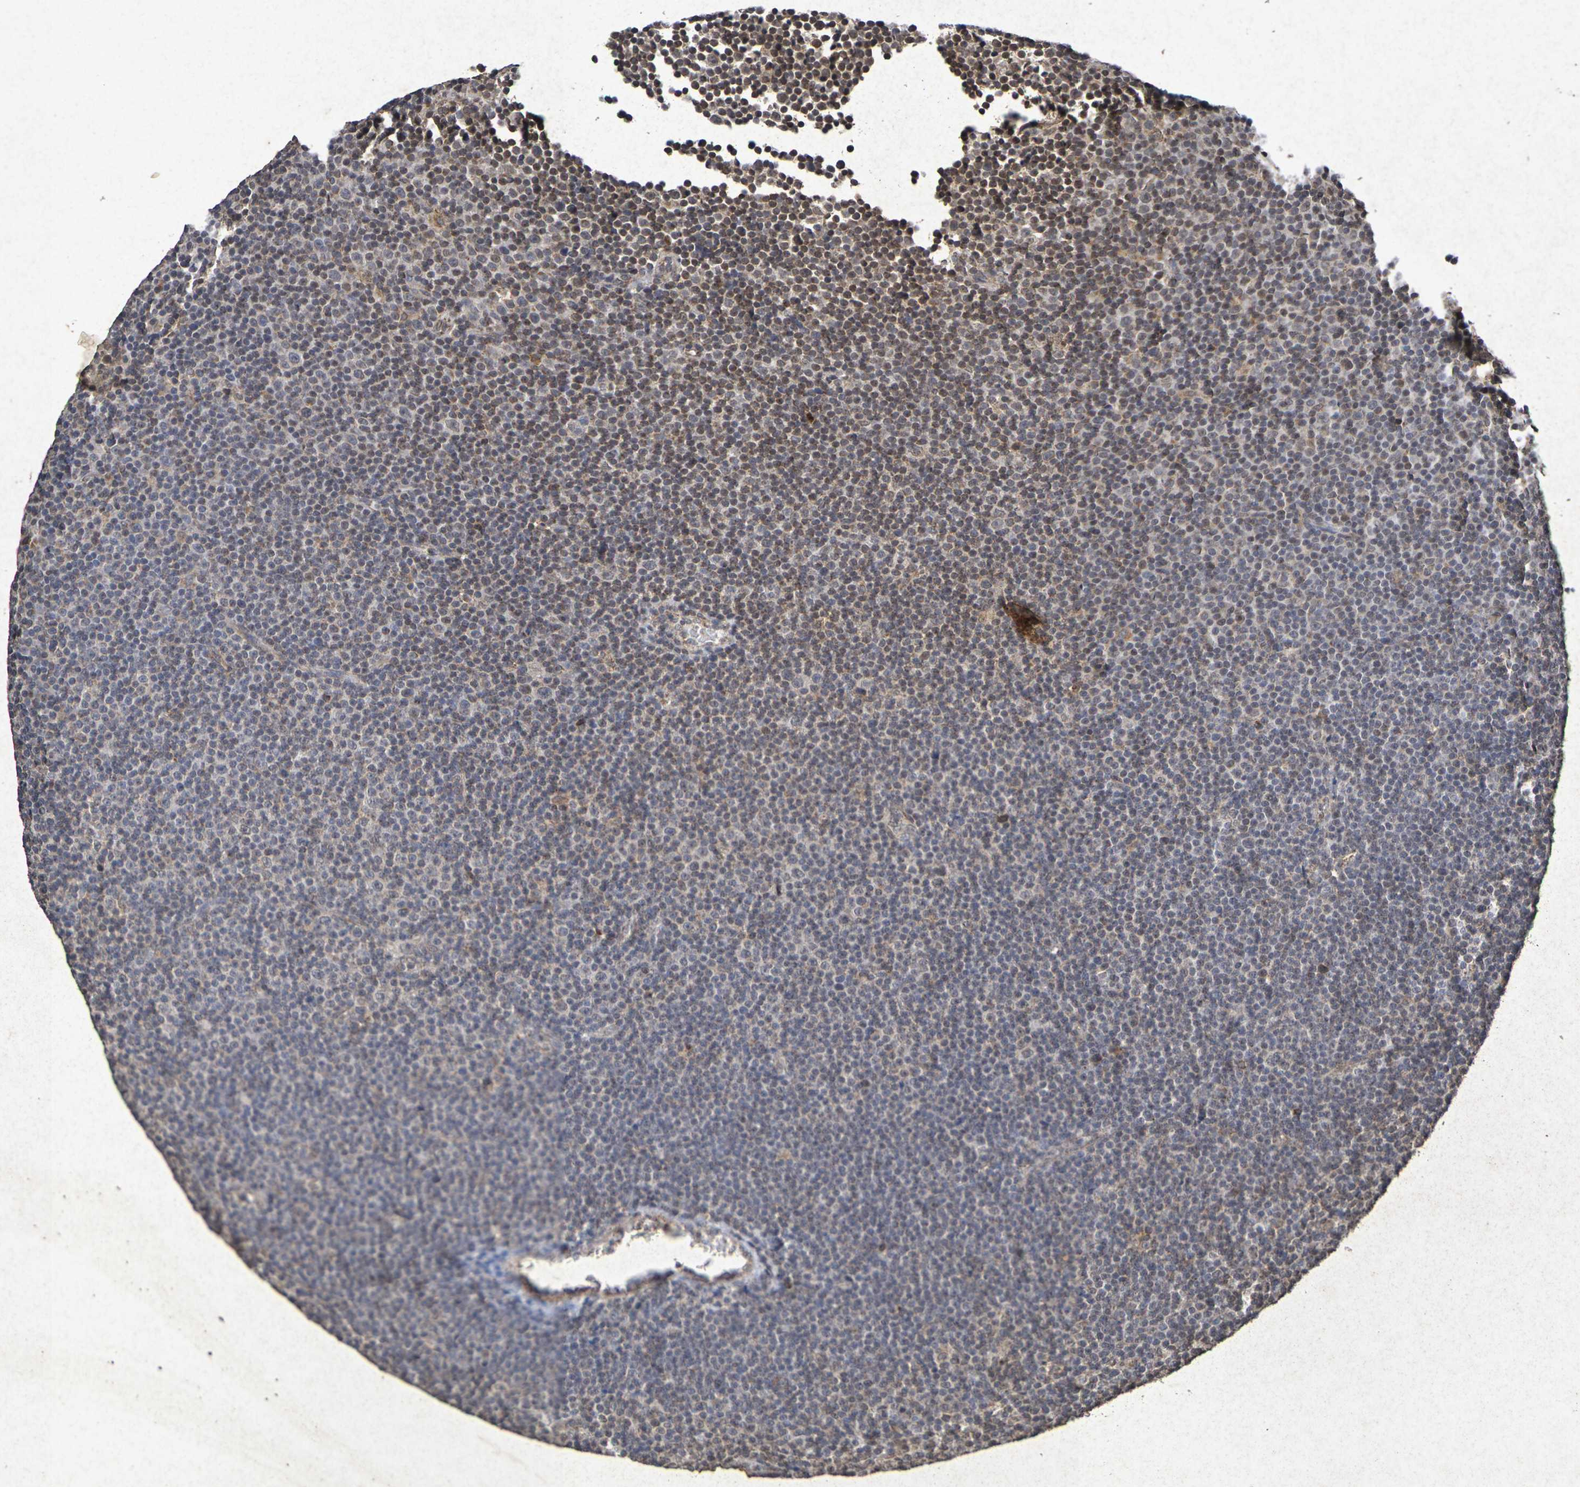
{"staining": {"intensity": "moderate", "quantity": "<25%", "location": "cytoplasmic/membranous,nuclear"}, "tissue": "lymphoma", "cell_type": "Tumor cells", "image_type": "cancer", "snomed": [{"axis": "morphology", "description": "Malignant lymphoma, non-Hodgkin's type, Low grade"}, {"axis": "topography", "description": "Lymph node"}], "caption": "The image reveals a brown stain indicating the presence of a protein in the cytoplasmic/membranous and nuclear of tumor cells in lymphoma.", "gene": "GUCY1A2", "patient": {"sex": "female", "age": 67}}